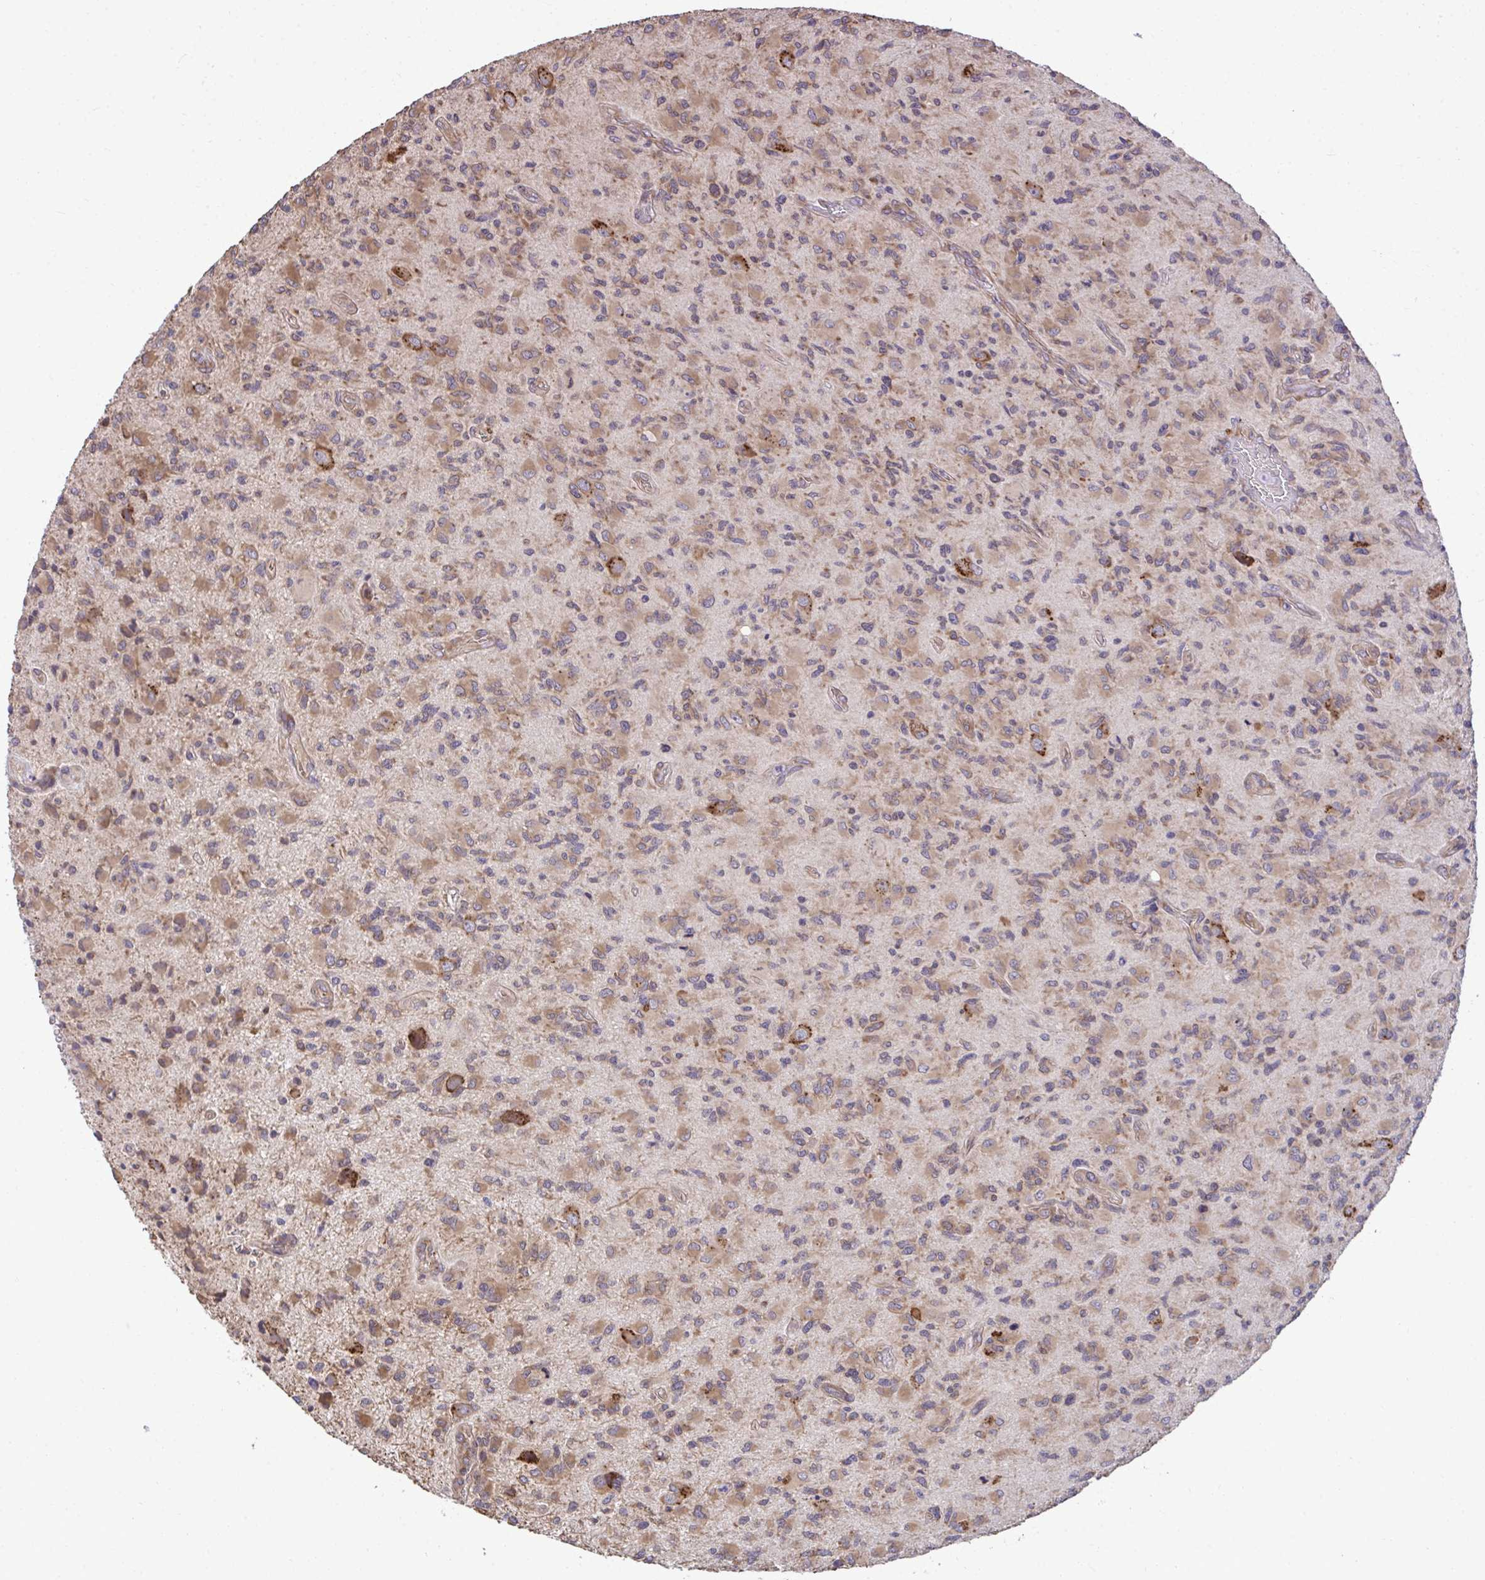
{"staining": {"intensity": "moderate", "quantity": "25%-75%", "location": "cytoplasmic/membranous"}, "tissue": "glioma", "cell_type": "Tumor cells", "image_type": "cancer", "snomed": [{"axis": "morphology", "description": "Glioma, malignant, High grade"}, {"axis": "topography", "description": "Brain"}], "caption": "Immunohistochemical staining of human glioma shows medium levels of moderate cytoplasmic/membranous protein expression in approximately 25%-75% of tumor cells. The protein is stained brown, and the nuclei are stained in blue (DAB (3,3'-diaminobenzidine) IHC with brightfield microscopy, high magnification).", "gene": "RPS15", "patient": {"sex": "female", "age": 65}}